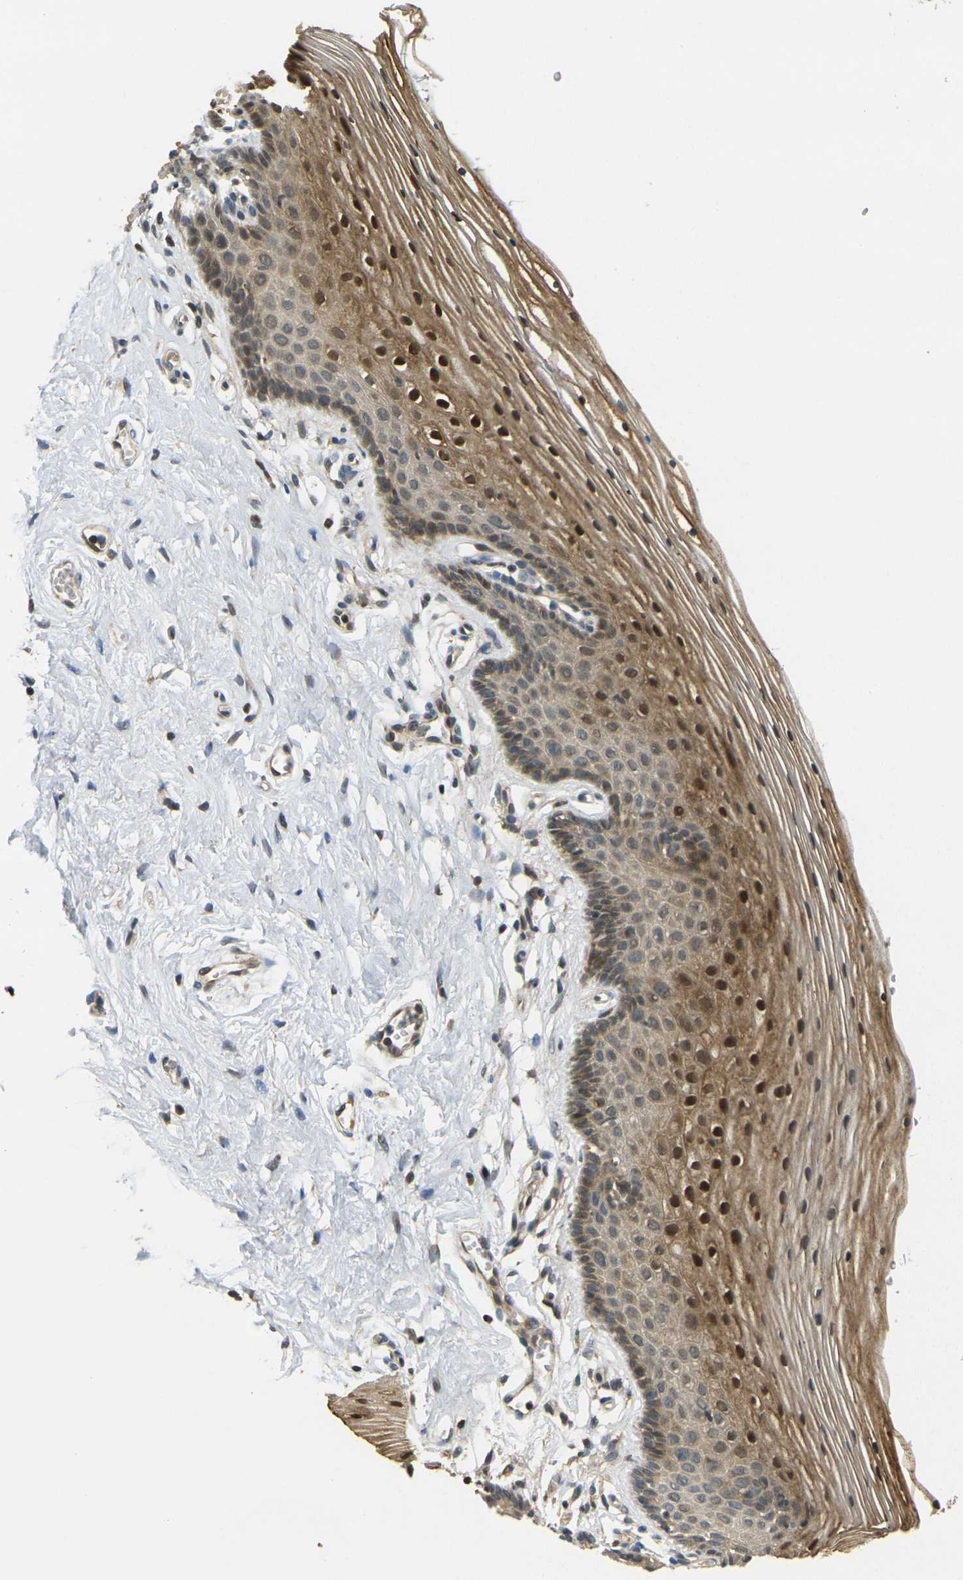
{"staining": {"intensity": "strong", "quantity": ">75%", "location": "cytoplasmic/membranous,nuclear"}, "tissue": "vagina", "cell_type": "Squamous epithelial cells", "image_type": "normal", "snomed": [{"axis": "morphology", "description": "Normal tissue, NOS"}, {"axis": "topography", "description": "Vagina"}], "caption": "Vagina stained with DAB (3,3'-diaminobenzidine) immunohistochemistry (IHC) displays high levels of strong cytoplasmic/membranous,nuclear staining in approximately >75% of squamous epithelial cells.", "gene": "KLHL8", "patient": {"sex": "female", "age": 32}}